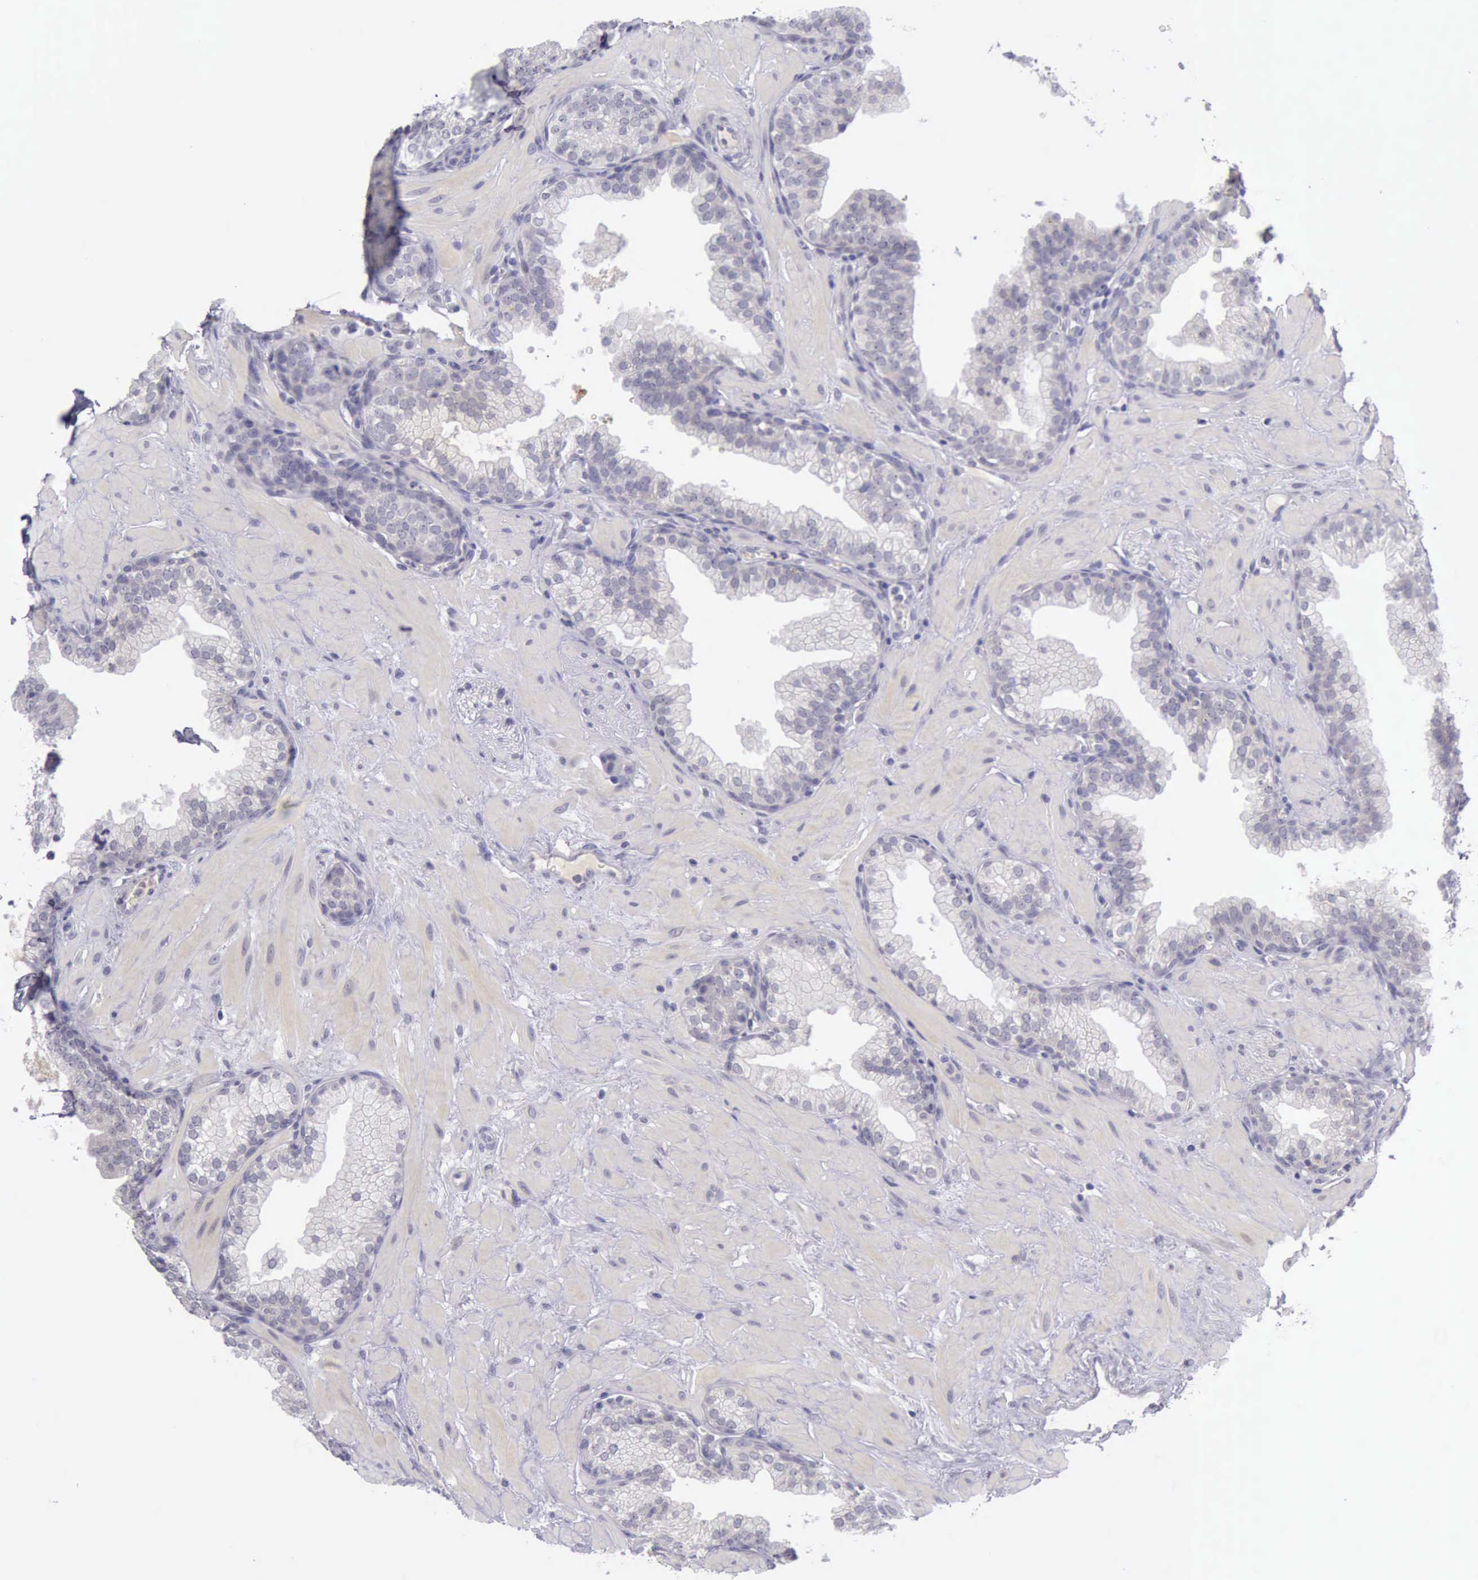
{"staining": {"intensity": "negative", "quantity": "none", "location": "none"}, "tissue": "prostate", "cell_type": "Glandular cells", "image_type": "normal", "snomed": [{"axis": "morphology", "description": "Normal tissue, NOS"}, {"axis": "topography", "description": "Prostate"}], "caption": "IHC of normal human prostate shows no staining in glandular cells. (Stains: DAB immunohistochemistry with hematoxylin counter stain, Microscopy: brightfield microscopy at high magnification).", "gene": "ARNT2", "patient": {"sex": "male", "age": 60}}